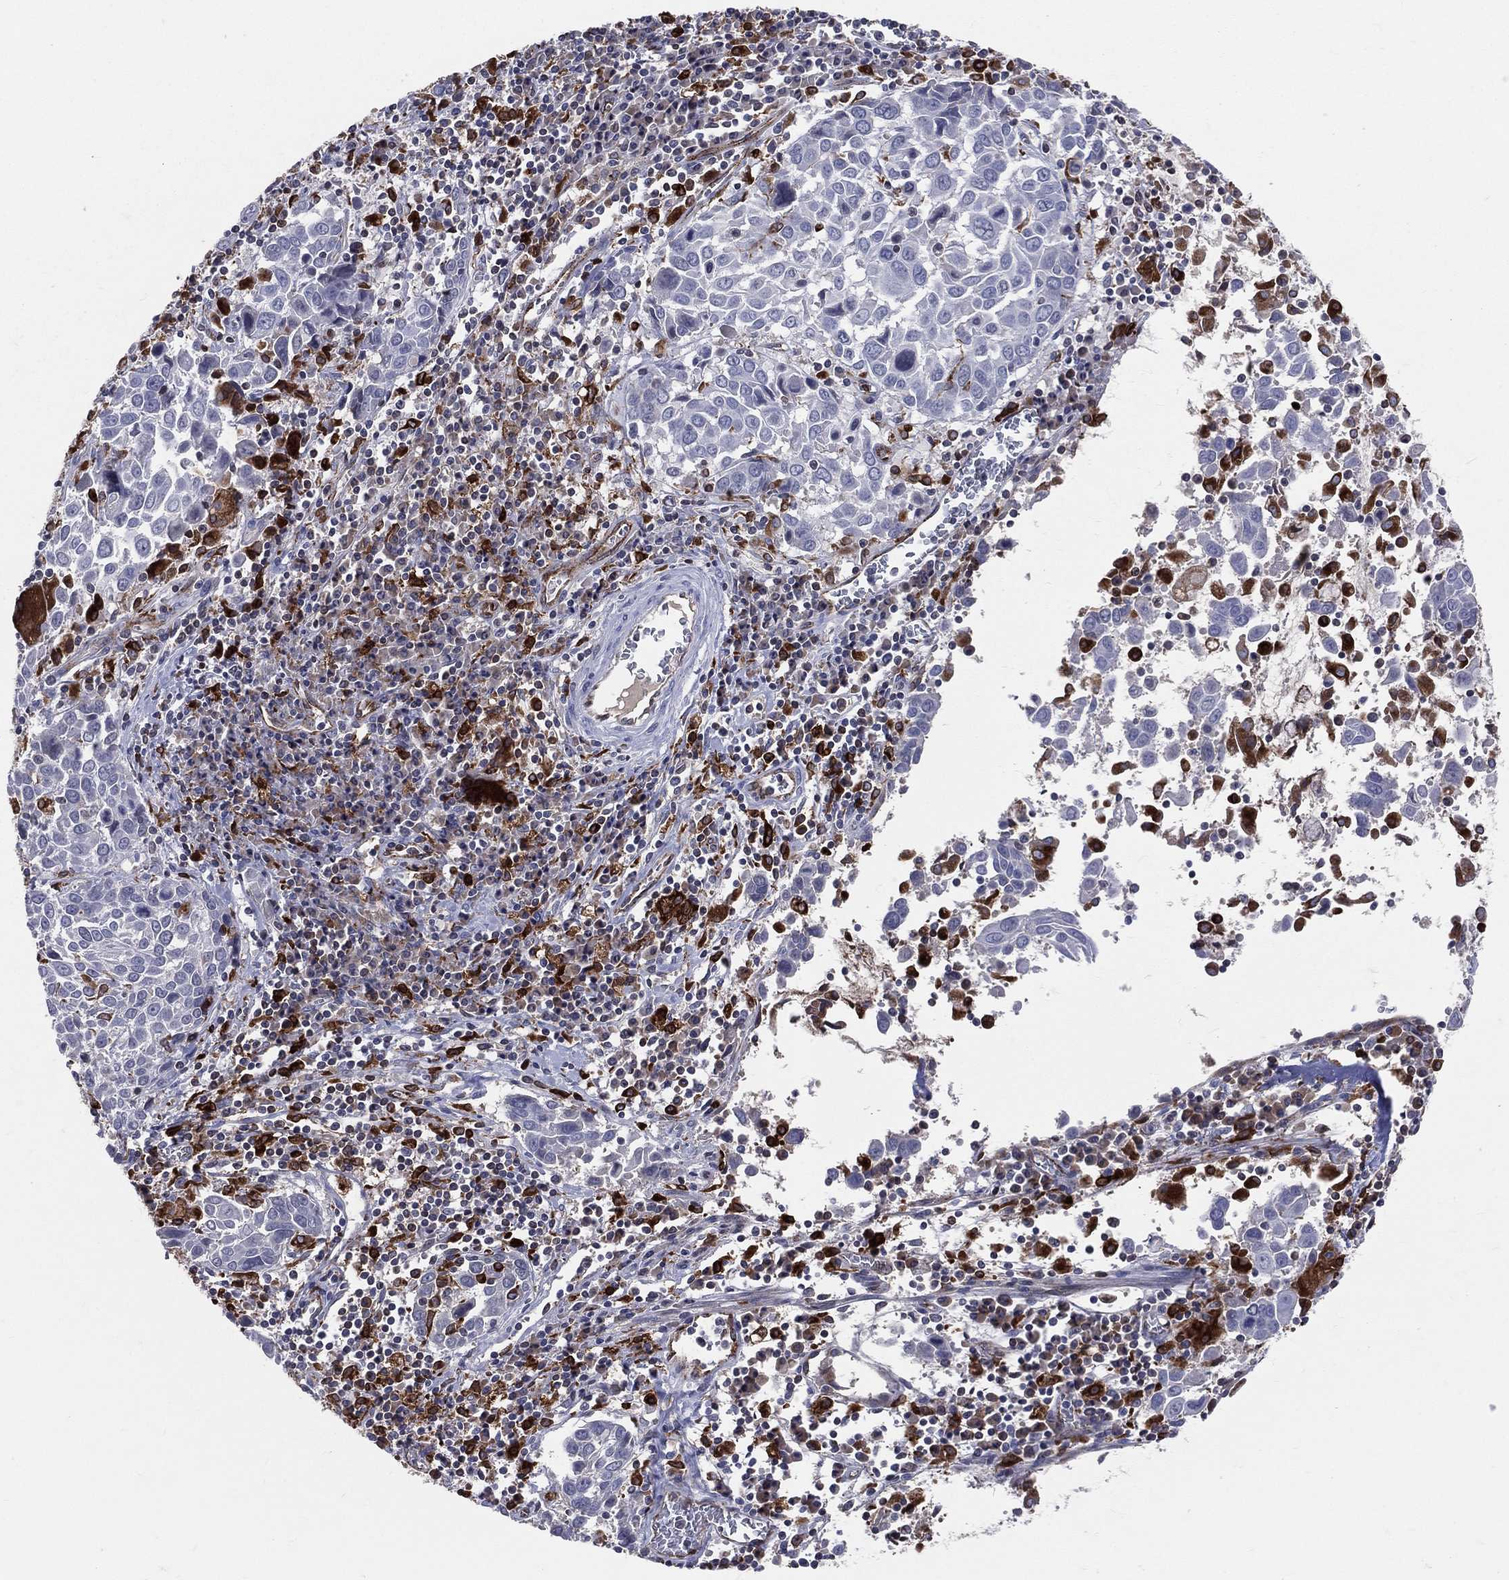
{"staining": {"intensity": "strong", "quantity": "<25%", "location": "cytoplasmic/membranous"}, "tissue": "lung cancer", "cell_type": "Tumor cells", "image_type": "cancer", "snomed": [{"axis": "morphology", "description": "Squamous cell carcinoma, NOS"}, {"axis": "topography", "description": "Lung"}], "caption": "Lung squamous cell carcinoma was stained to show a protein in brown. There is medium levels of strong cytoplasmic/membranous staining in about <25% of tumor cells. (Brightfield microscopy of DAB IHC at high magnification).", "gene": "CD74", "patient": {"sex": "male", "age": 57}}